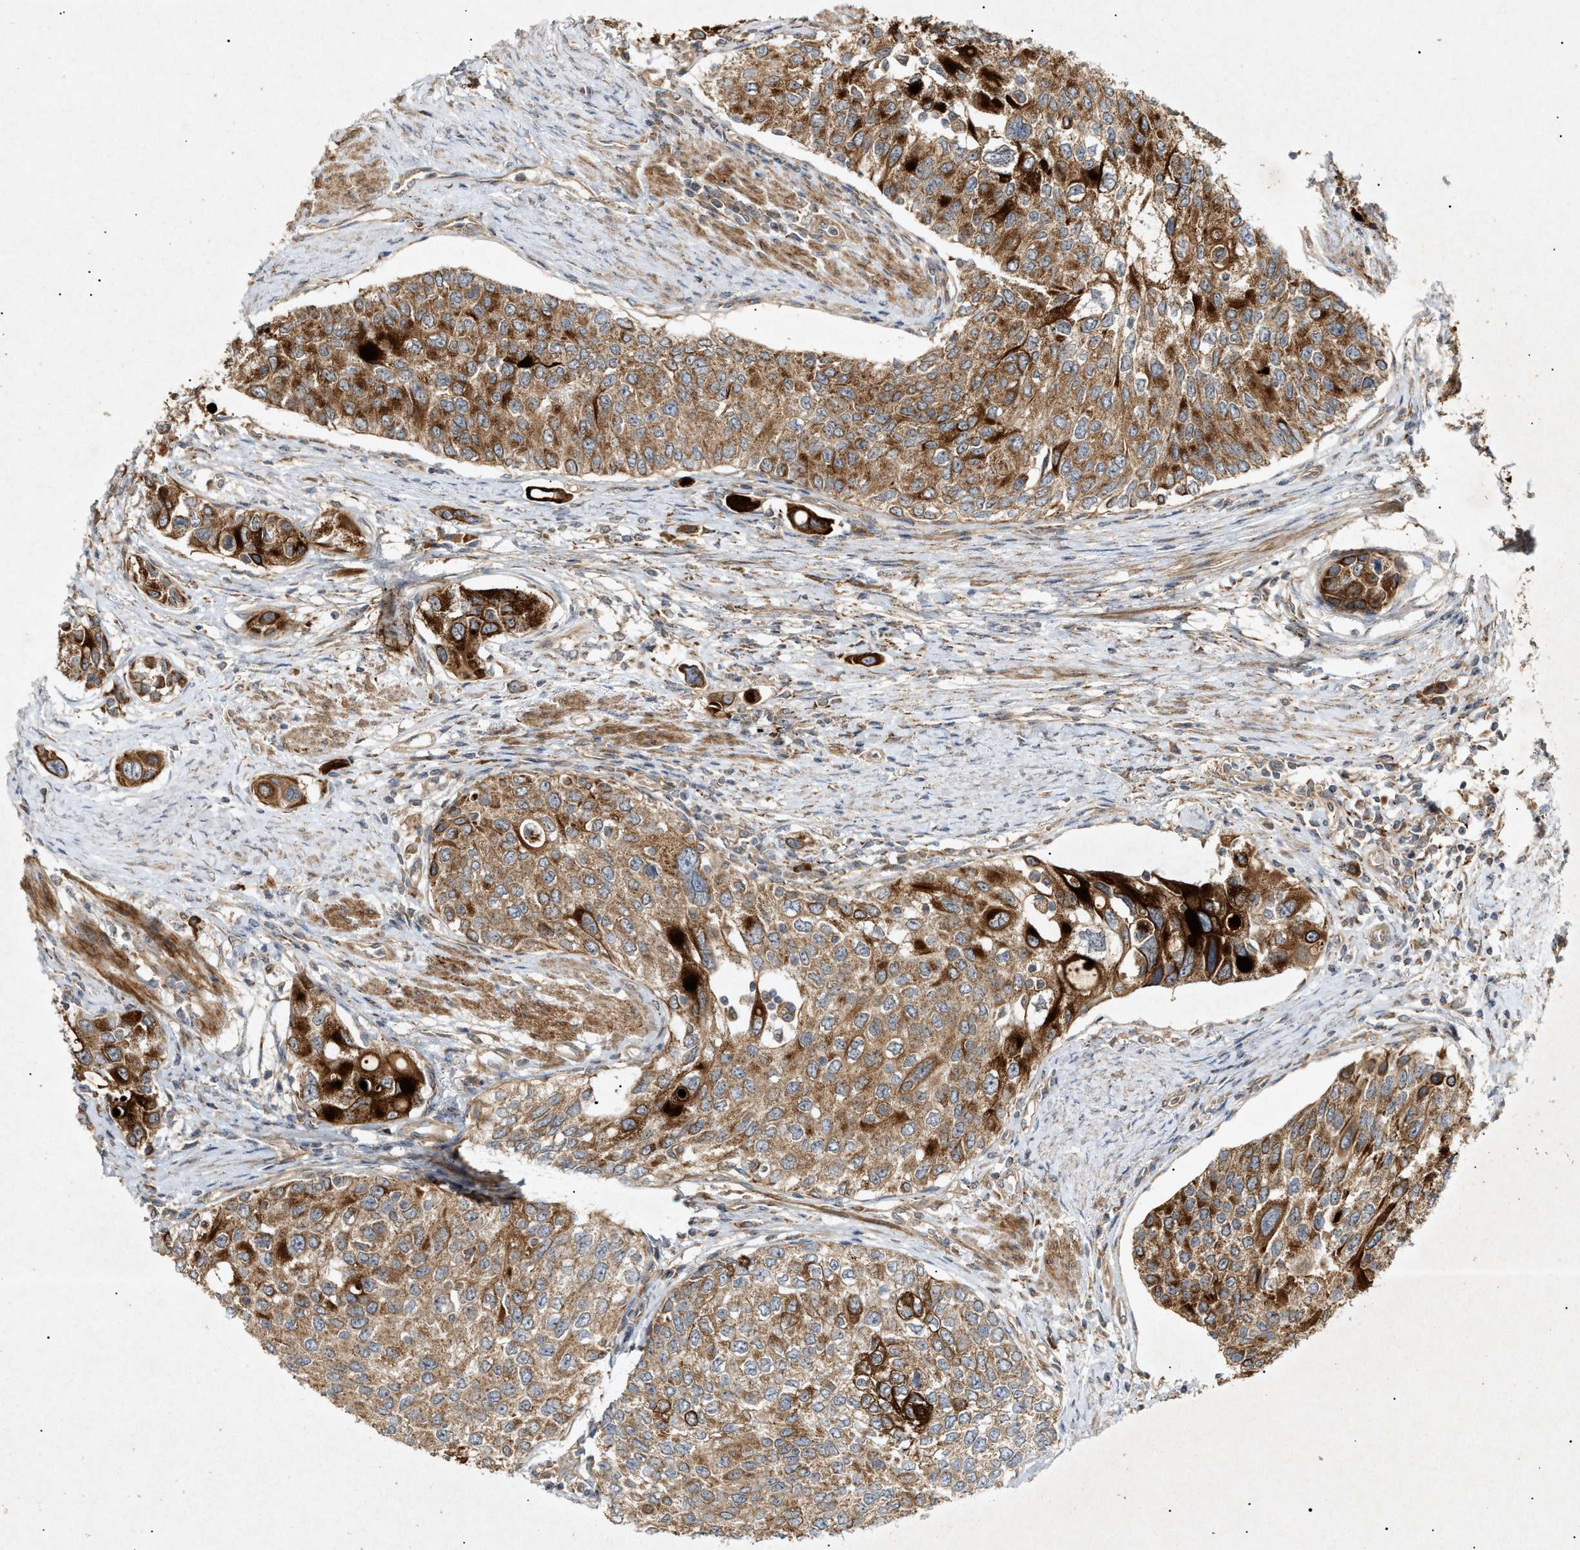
{"staining": {"intensity": "strong", "quantity": ">75%", "location": "cytoplasmic/membranous"}, "tissue": "urothelial cancer", "cell_type": "Tumor cells", "image_type": "cancer", "snomed": [{"axis": "morphology", "description": "Urothelial carcinoma, High grade"}, {"axis": "topography", "description": "Urinary bladder"}], "caption": "Immunohistochemical staining of high-grade urothelial carcinoma displays strong cytoplasmic/membranous protein staining in approximately >75% of tumor cells. The protein is stained brown, and the nuclei are stained in blue (DAB IHC with brightfield microscopy, high magnification).", "gene": "MTCH1", "patient": {"sex": "female", "age": 56}}